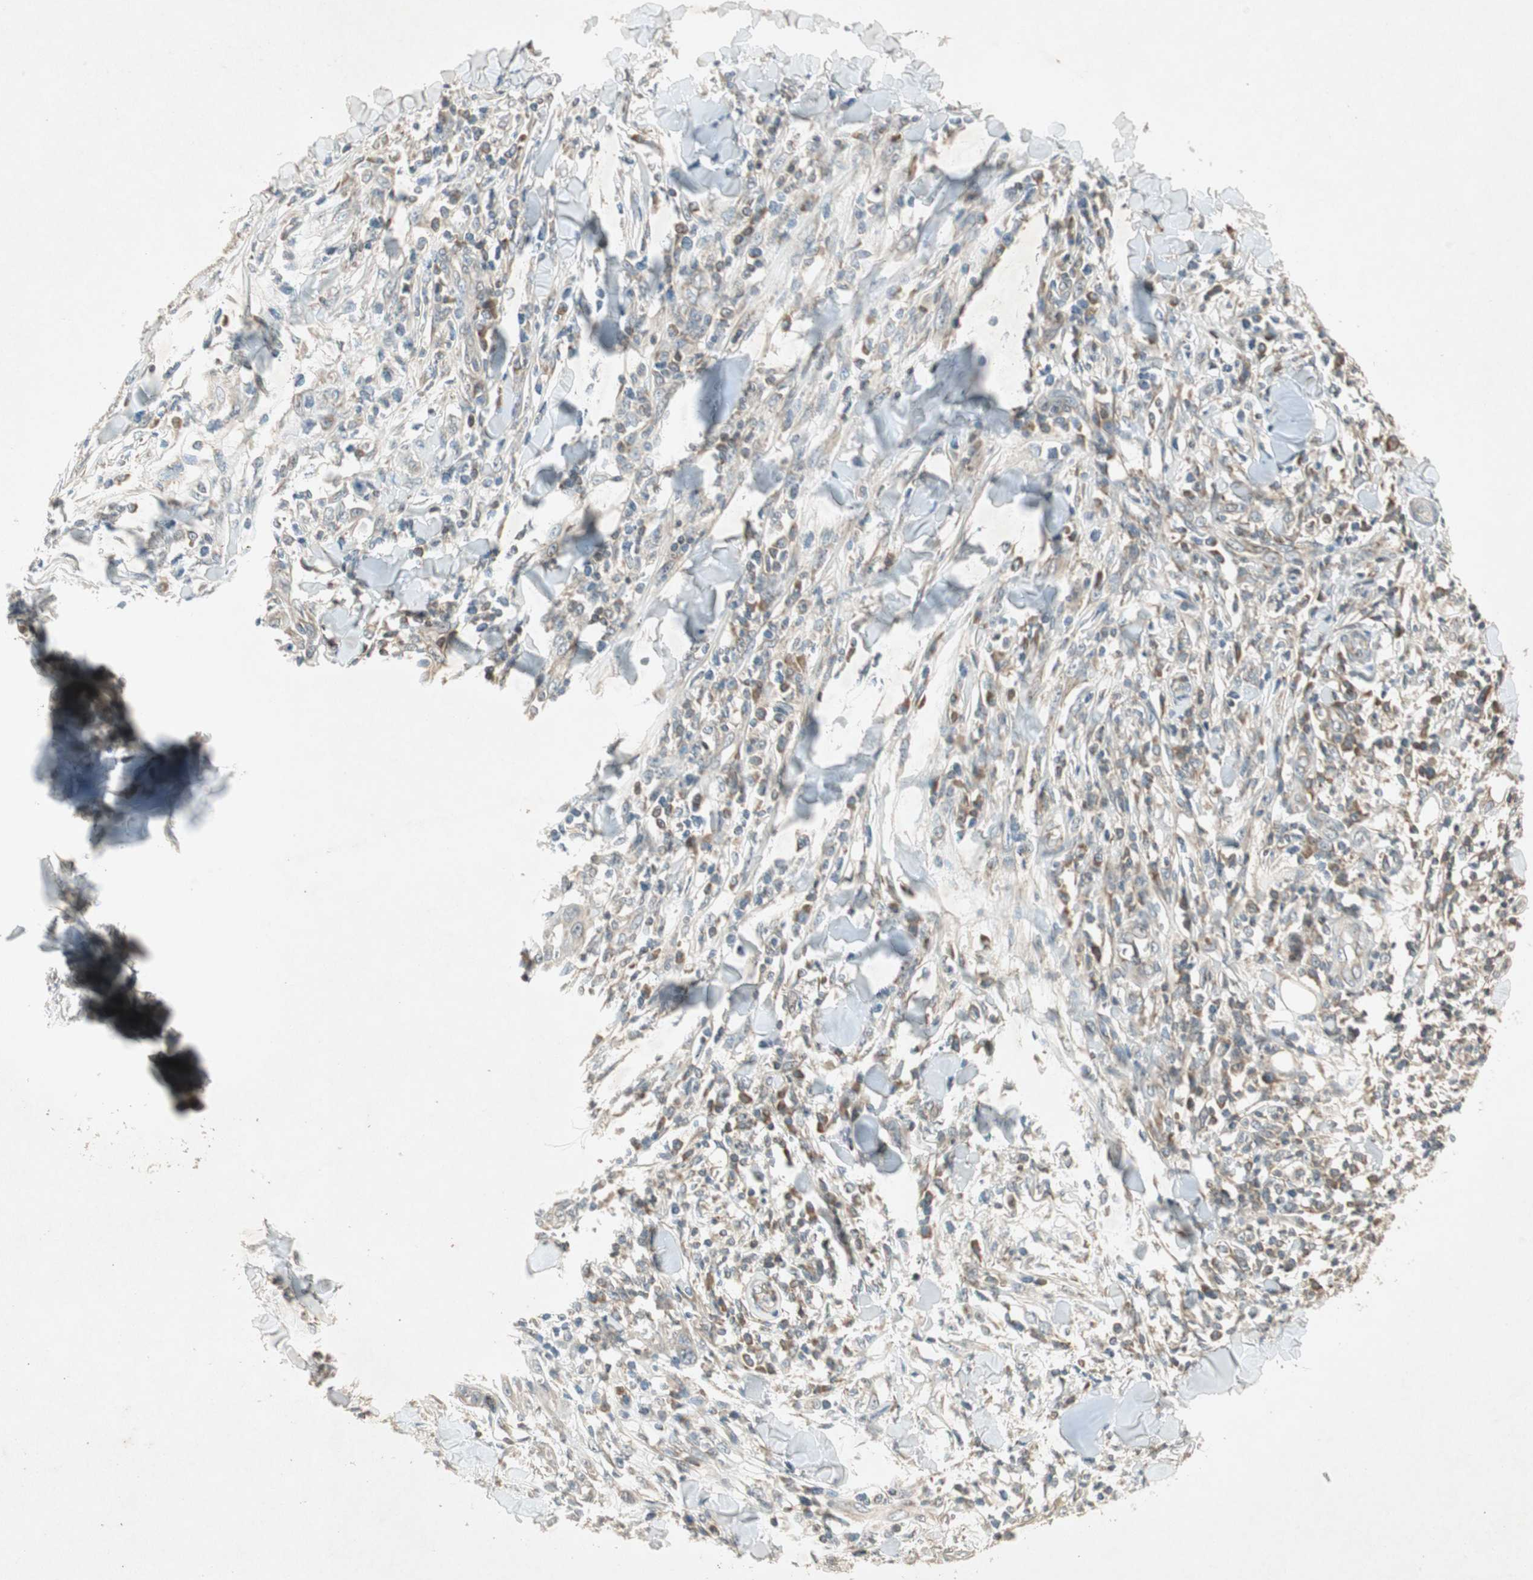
{"staining": {"intensity": "negative", "quantity": "none", "location": "none"}, "tissue": "skin cancer", "cell_type": "Tumor cells", "image_type": "cancer", "snomed": [{"axis": "morphology", "description": "Squamous cell carcinoma, NOS"}, {"axis": "topography", "description": "Skin"}], "caption": "Tumor cells show no significant staining in skin cancer. (IHC, brightfield microscopy, high magnification).", "gene": "USP2", "patient": {"sex": "male", "age": 24}}